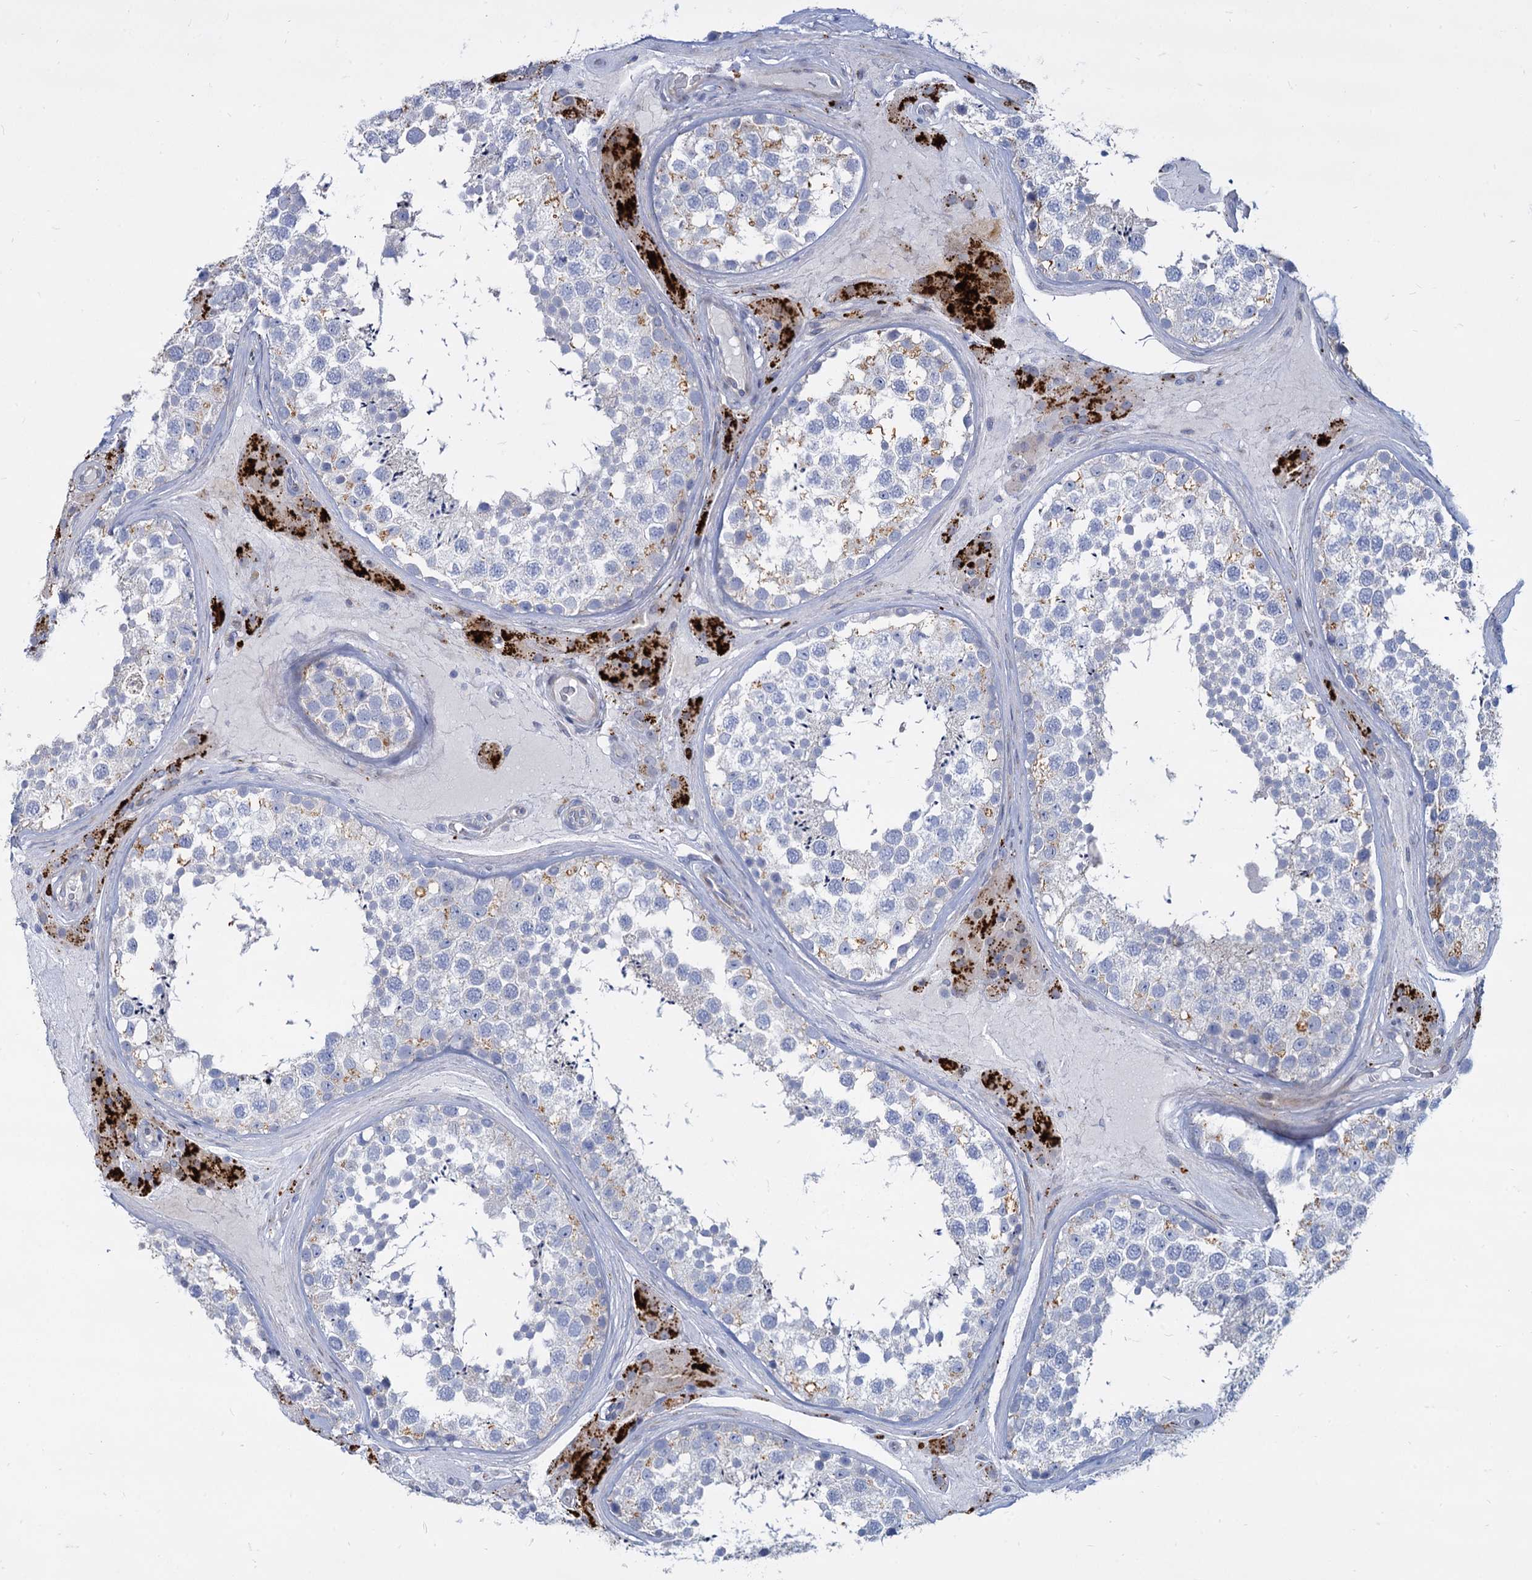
{"staining": {"intensity": "negative", "quantity": "none", "location": "none"}, "tissue": "testis", "cell_type": "Cells in seminiferous ducts", "image_type": "normal", "snomed": [{"axis": "morphology", "description": "Normal tissue, NOS"}, {"axis": "topography", "description": "Testis"}], "caption": "Human testis stained for a protein using immunohistochemistry displays no expression in cells in seminiferous ducts.", "gene": "TRIM77", "patient": {"sex": "male", "age": 46}}